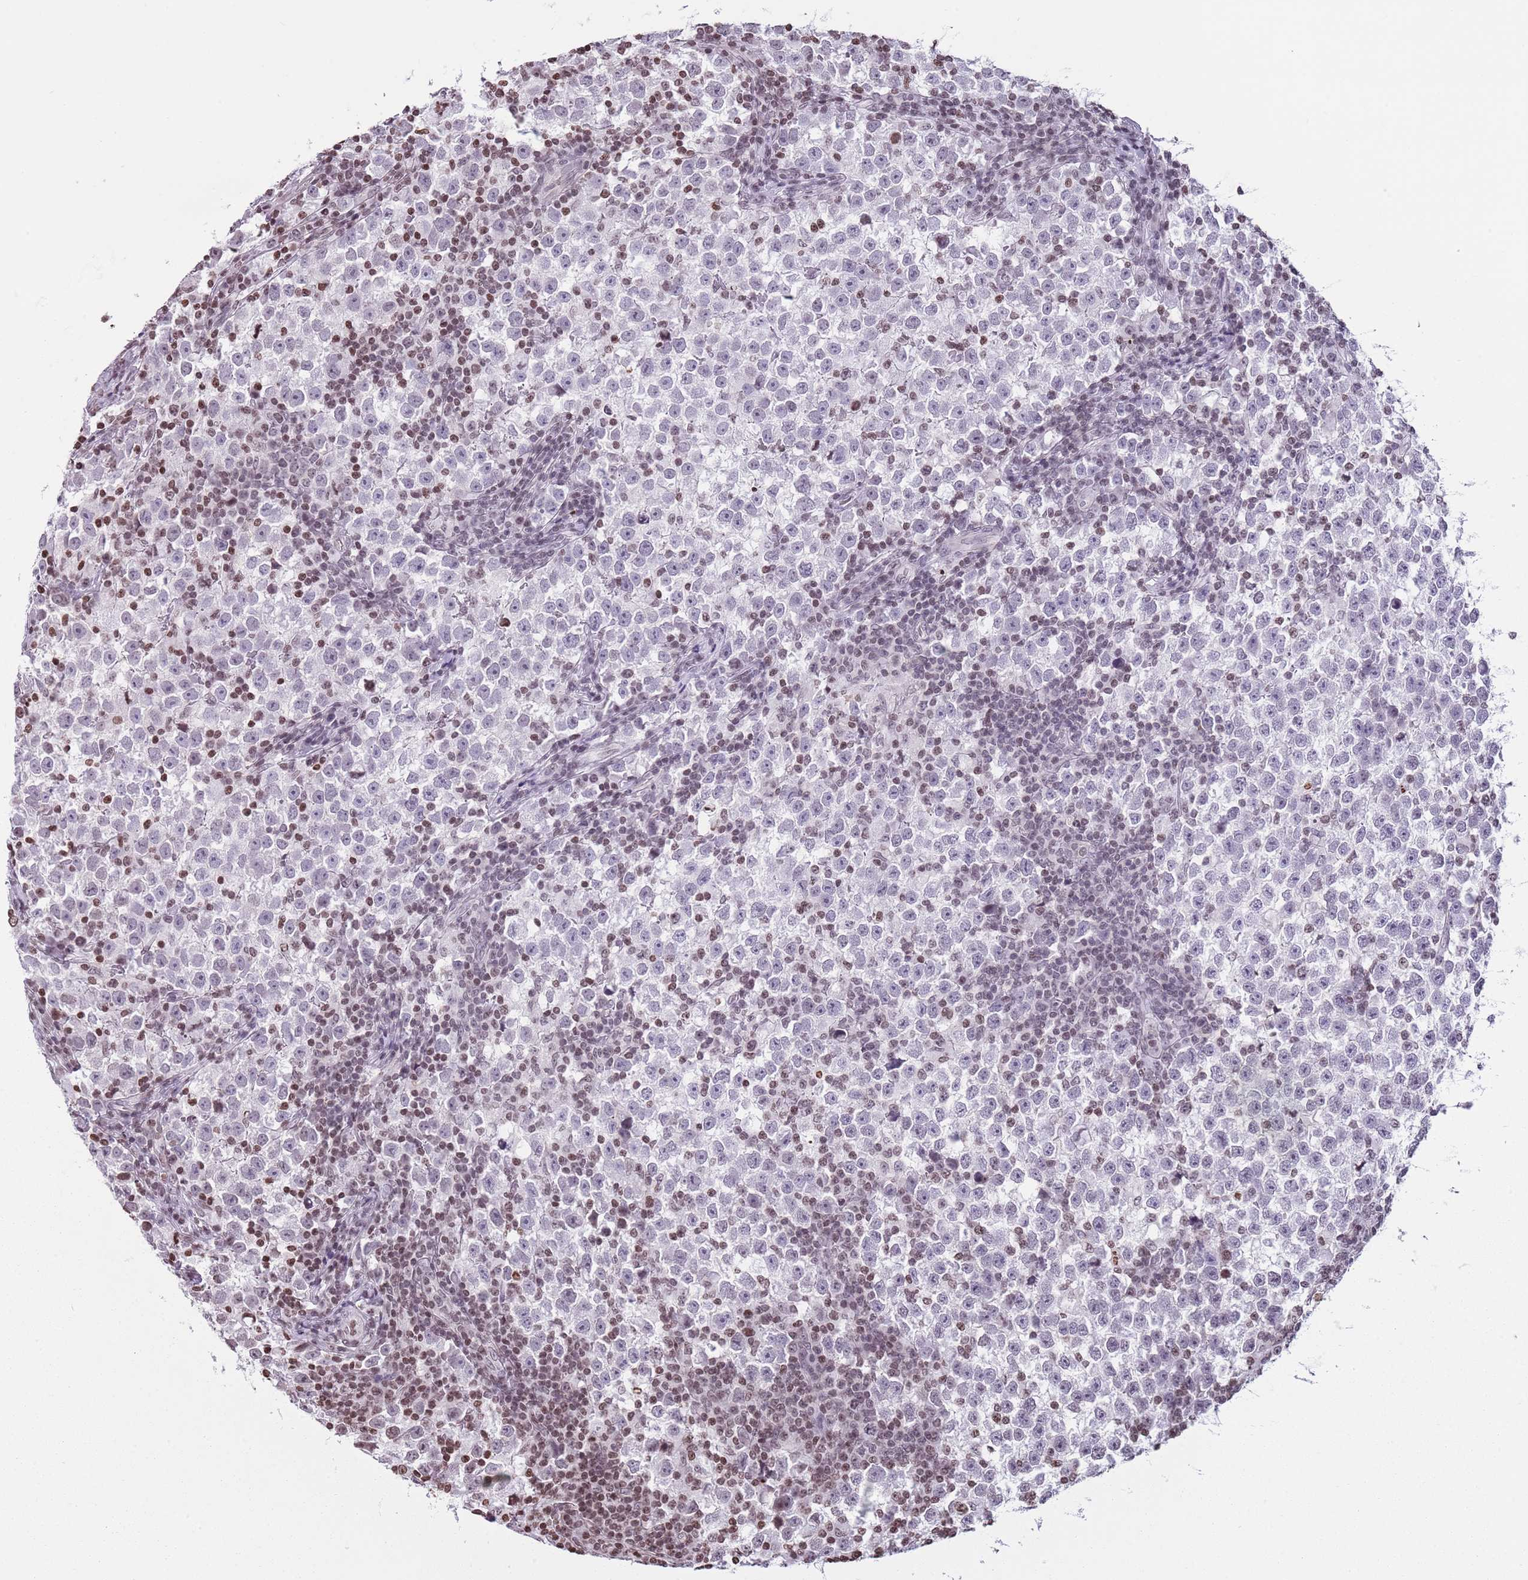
{"staining": {"intensity": "negative", "quantity": "none", "location": "none"}, "tissue": "testis cancer", "cell_type": "Tumor cells", "image_type": "cancer", "snomed": [{"axis": "morphology", "description": "Normal tissue, NOS"}, {"axis": "morphology", "description": "Seminoma, NOS"}, {"axis": "topography", "description": "Testis"}], "caption": "Protein analysis of testis seminoma demonstrates no significant expression in tumor cells.", "gene": "KPNA3", "patient": {"sex": "male", "age": 43}}